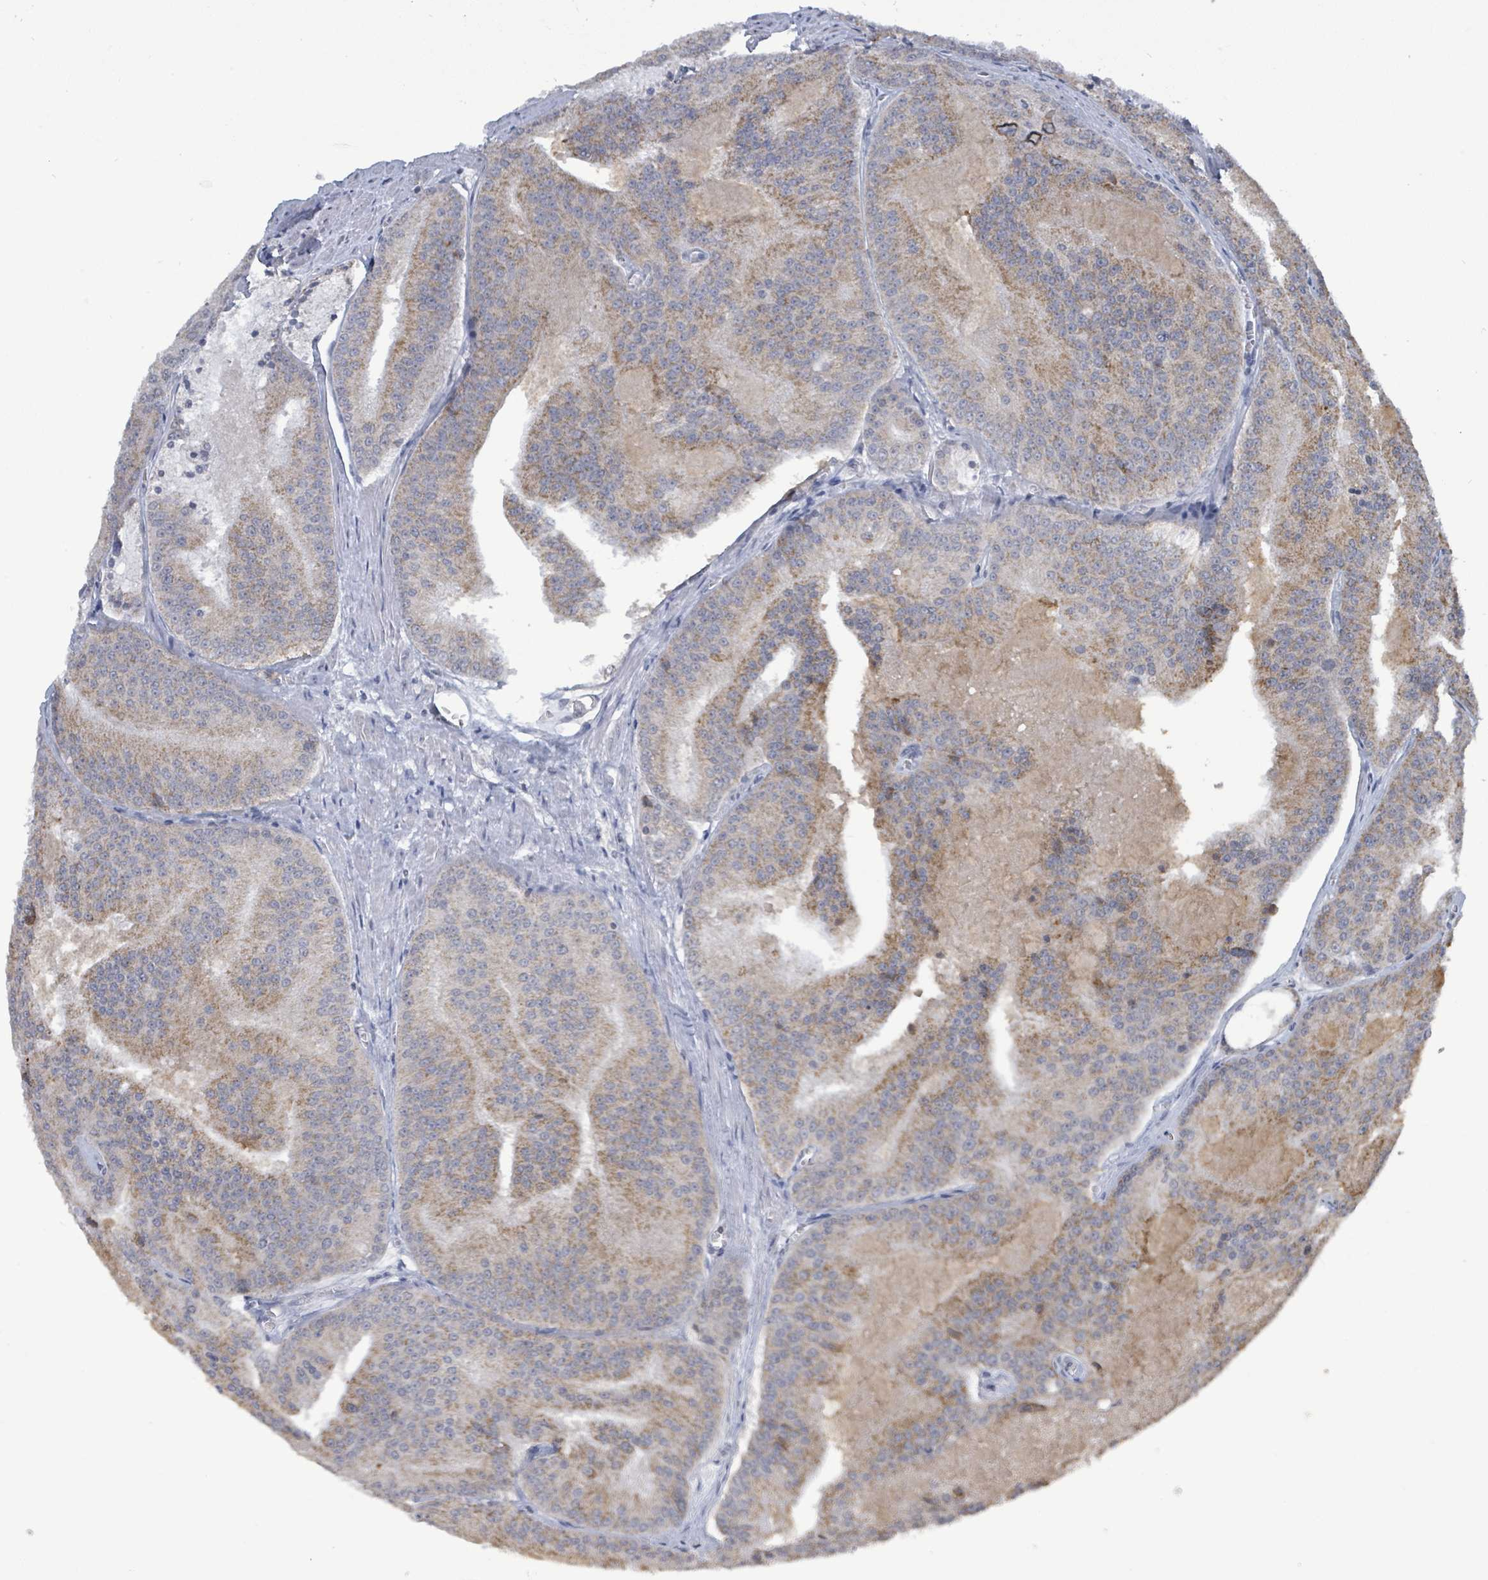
{"staining": {"intensity": "moderate", "quantity": ">75%", "location": "cytoplasmic/membranous"}, "tissue": "prostate cancer", "cell_type": "Tumor cells", "image_type": "cancer", "snomed": [{"axis": "morphology", "description": "Adenocarcinoma, High grade"}, {"axis": "topography", "description": "Prostate"}], "caption": "Immunohistochemistry image of human adenocarcinoma (high-grade) (prostate) stained for a protein (brown), which displays medium levels of moderate cytoplasmic/membranous expression in about >75% of tumor cells.", "gene": "COQ10B", "patient": {"sex": "male", "age": 61}}